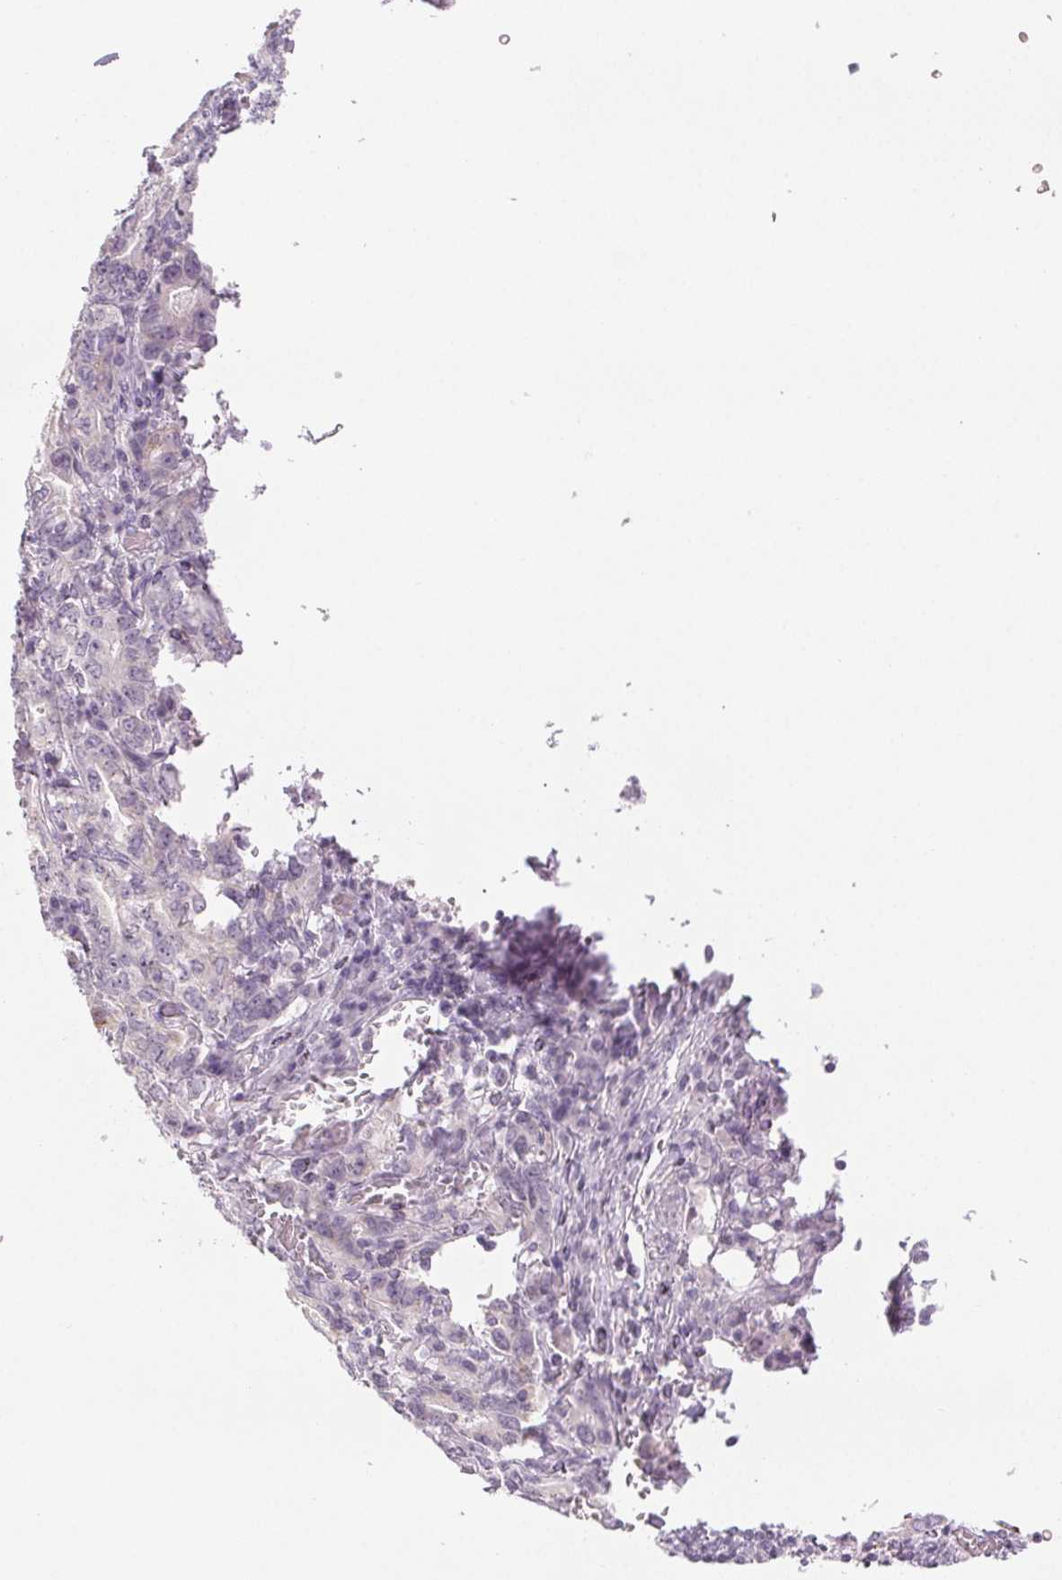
{"staining": {"intensity": "negative", "quantity": "none", "location": "none"}, "tissue": "stomach cancer", "cell_type": "Tumor cells", "image_type": "cancer", "snomed": [{"axis": "morphology", "description": "Adenocarcinoma, NOS"}, {"axis": "topography", "description": "Stomach, upper"}, {"axis": "topography", "description": "Stomach"}], "caption": "This is a micrograph of immunohistochemistry staining of adenocarcinoma (stomach), which shows no staining in tumor cells.", "gene": "EHHADH", "patient": {"sex": "male", "age": 62}}